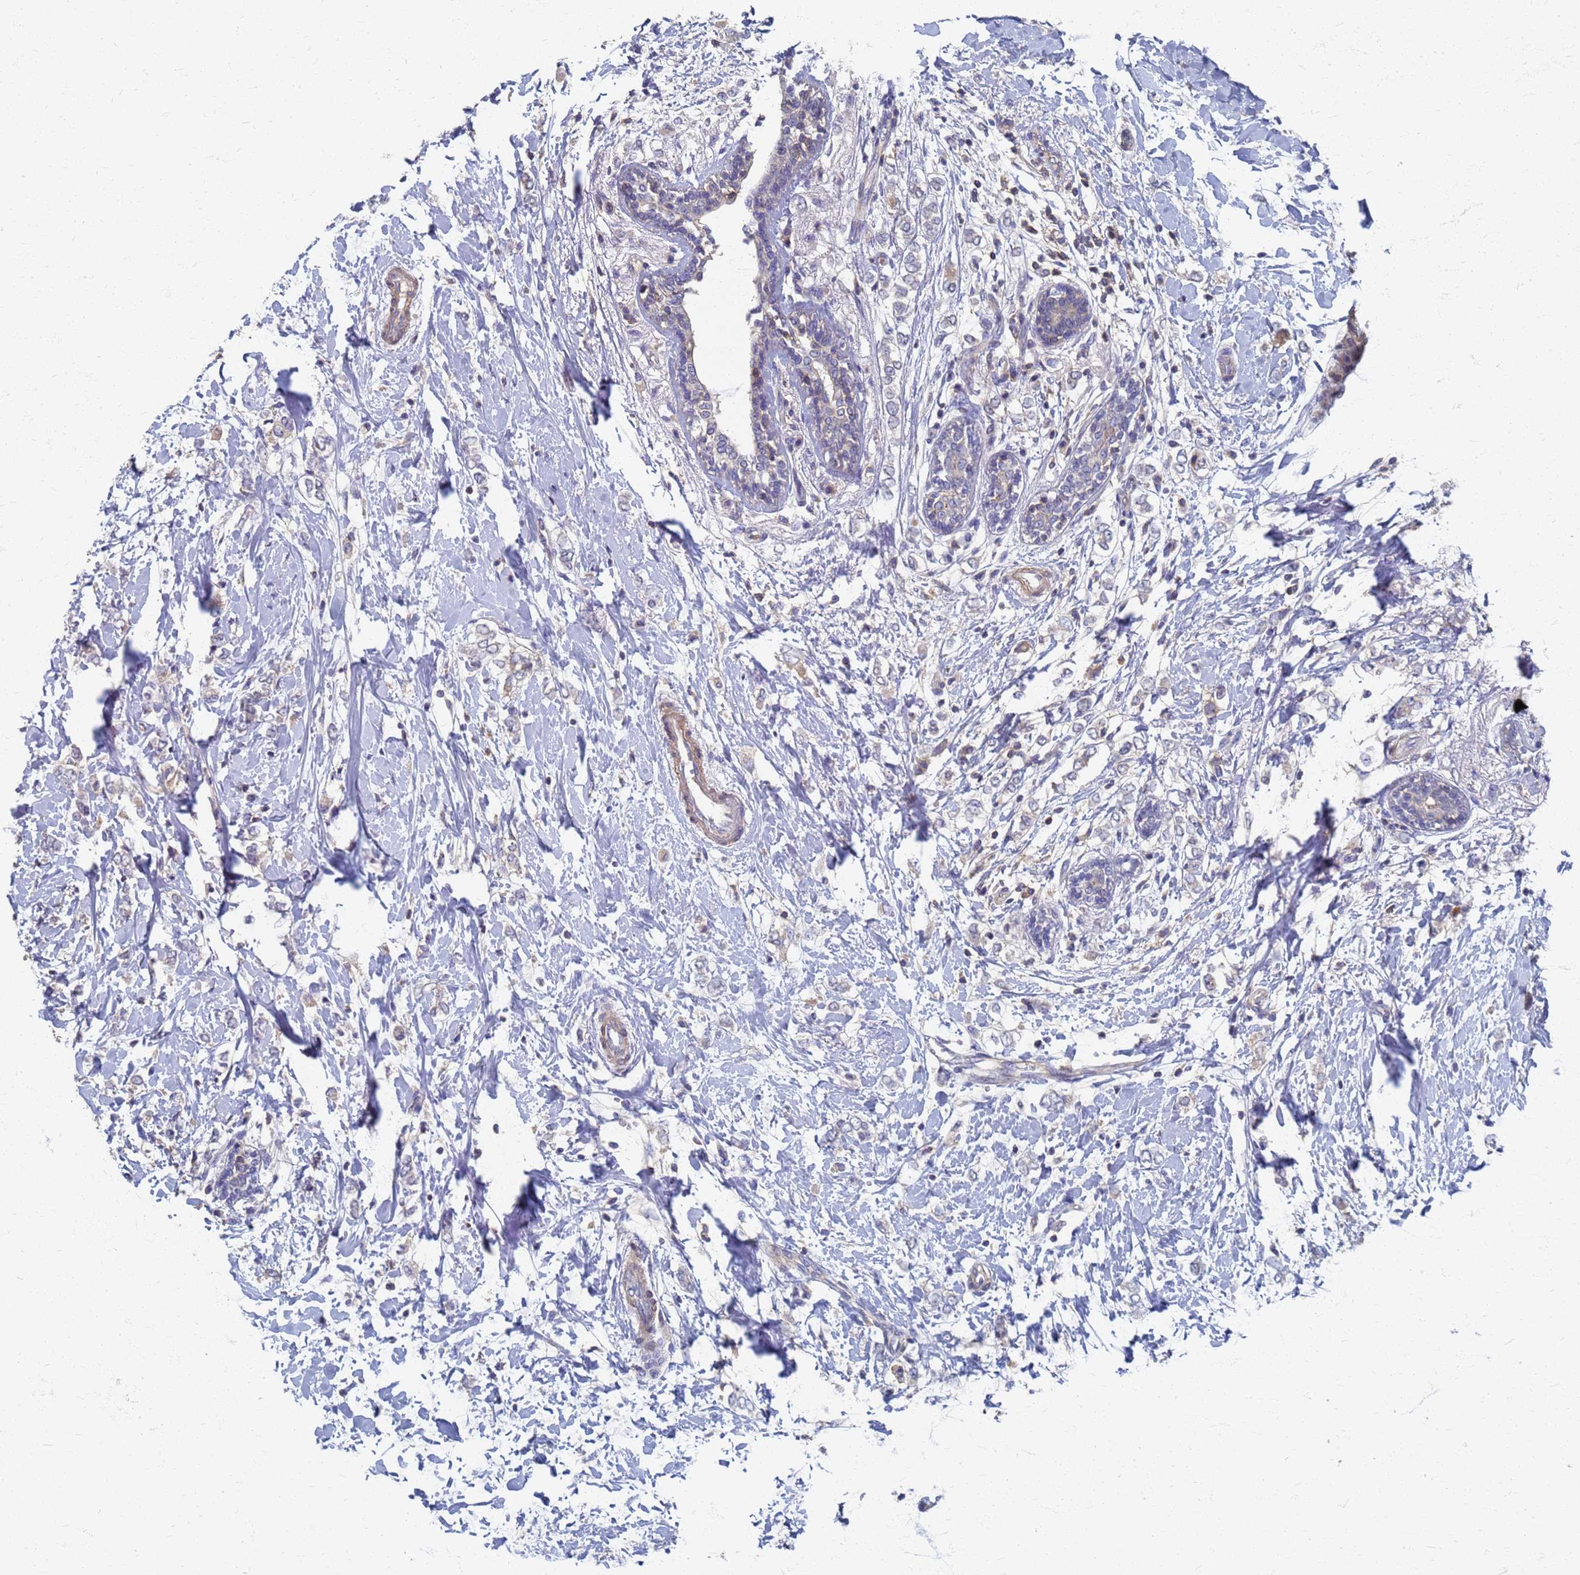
{"staining": {"intensity": "negative", "quantity": "none", "location": "none"}, "tissue": "breast cancer", "cell_type": "Tumor cells", "image_type": "cancer", "snomed": [{"axis": "morphology", "description": "Normal tissue, NOS"}, {"axis": "morphology", "description": "Lobular carcinoma"}, {"axis": "topography", "description": "Breast"}], "caption": "This image is of breast lobular carcinoma stained with IHC to label a protein in brown with the nuclei are counter-stained blue. There is no positivity in tumor cells. (Stains: DAB (3,3'-diaminobenzidine) IHC with hematoxylin counter stain, Microscopy: brightfield microscopy at high magnification).", "gene": "KRCC1", "patient": {"sex": "female", "age": 47}}